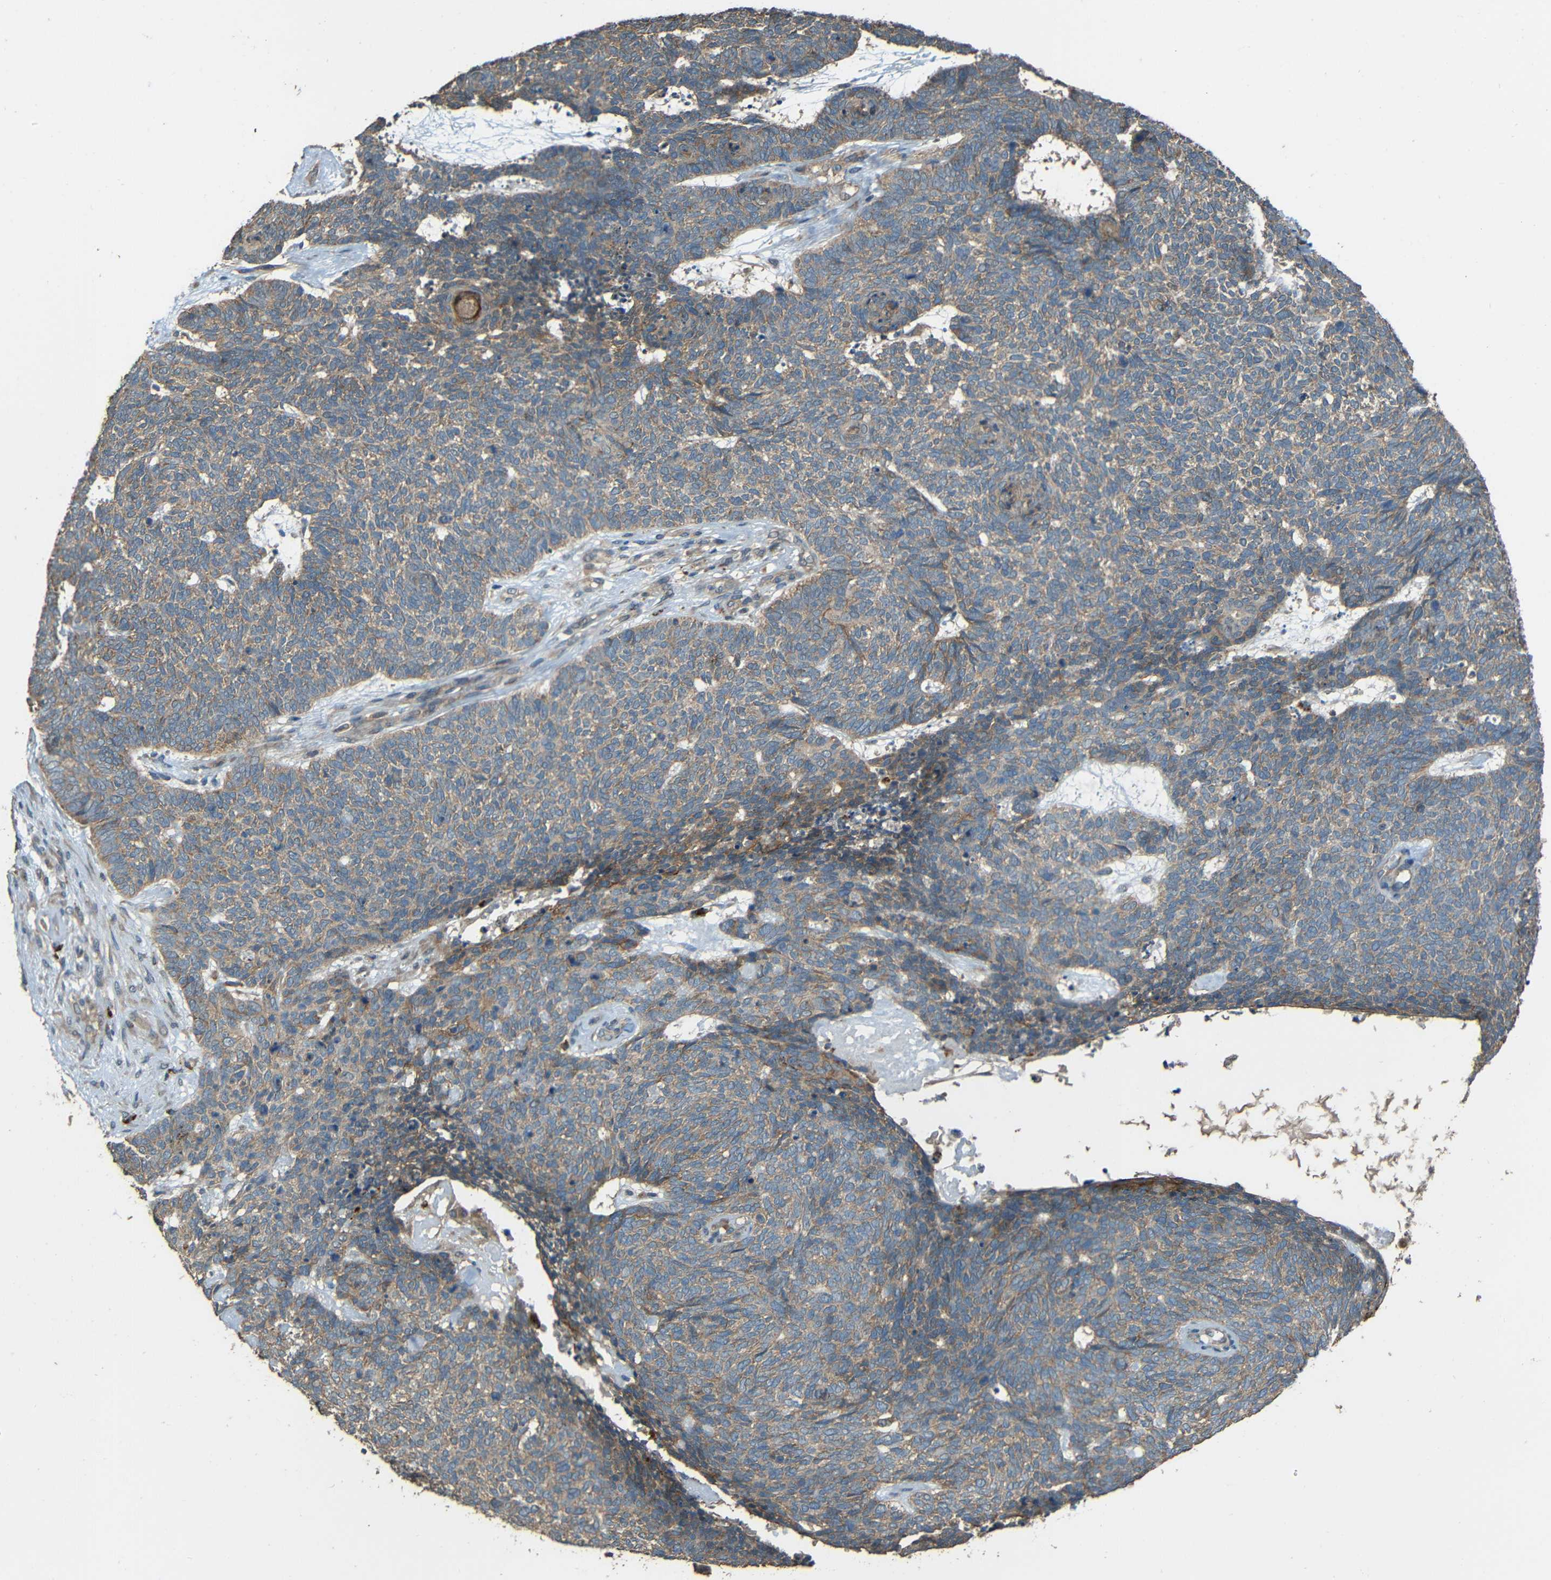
{"staining": {"intensity": "moderate", "quantity": "25%-75%", "location": "cytoplasmic/membranous"}, "tissue": "skin cancer", "cell_type": "Tumor cells", "image_type": "cancer", "snomed": [{"axis": "morphology", "description": "Basal cell carcinoma"}, {"axis": "topography", "description": "Skin"}], "caption": "IHC image of human skin cancer (basal cell carcinoma) stained for a protein (brown), which shows medium levels of moderate cytoplasmic/membranous staining in approximately 25%-75% of tumor cells.", "gene": "ACACA", "patient": {"sex": "female", "age": 84}}